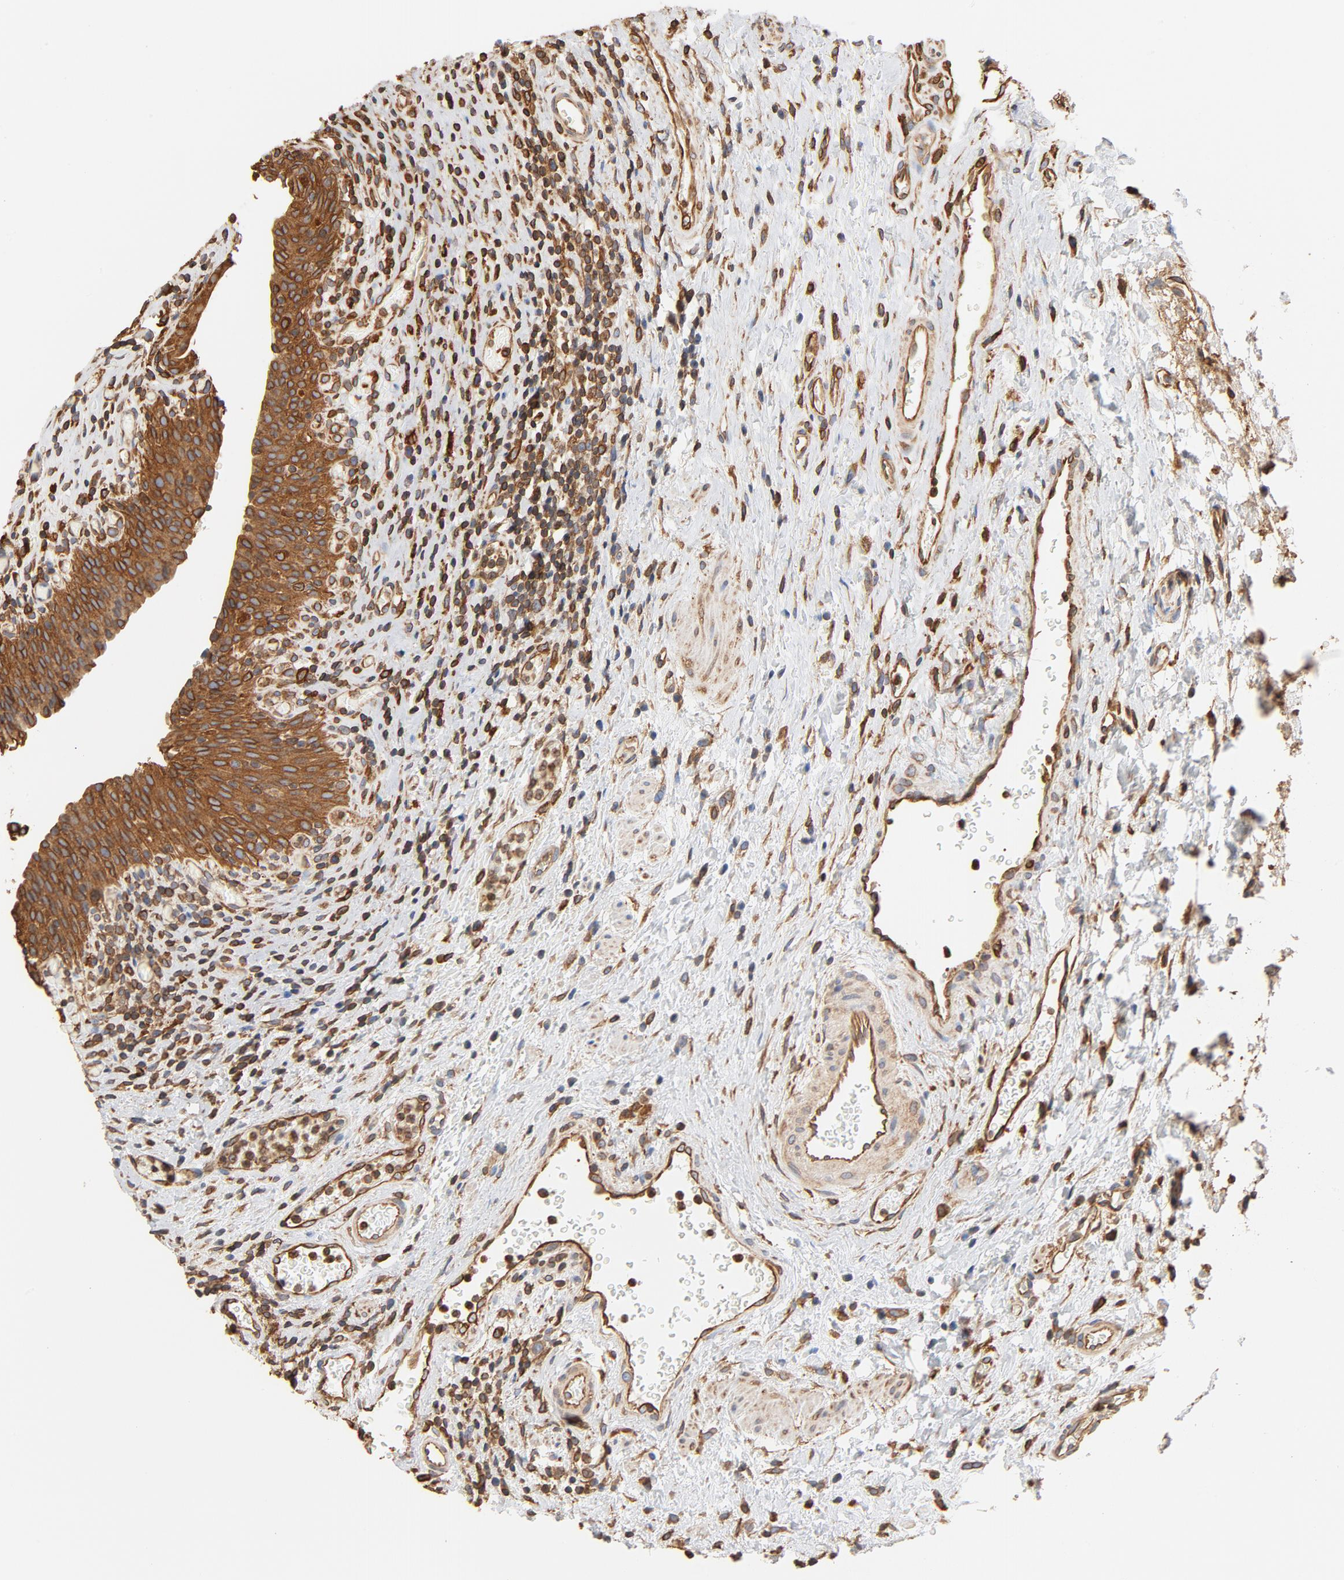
{"staining": {"intensity": "strong", "quantity": ">75%", "location": "cytoplasmic/membranous"}, "tissue": "urinary bladder", "cell_type": "Urothelial cells", "image_type": "normal", "snomed": [{"axis": "morphology", "description": "Normal tissue, NOS"}, {"axis": "morphology", "description": "Urothelial carcinoma, High grade"}, {"axis": "topography", "description": "Urinary bladder"}], "caption": "IHC (DAB) staining of unremarkable human urinary bladder shows strong cytoplasmic/membranous protein expression in about >75% of urothelial cells.", "gene": "BCAP31", "patient": {"sex": "male", "age": 51}}